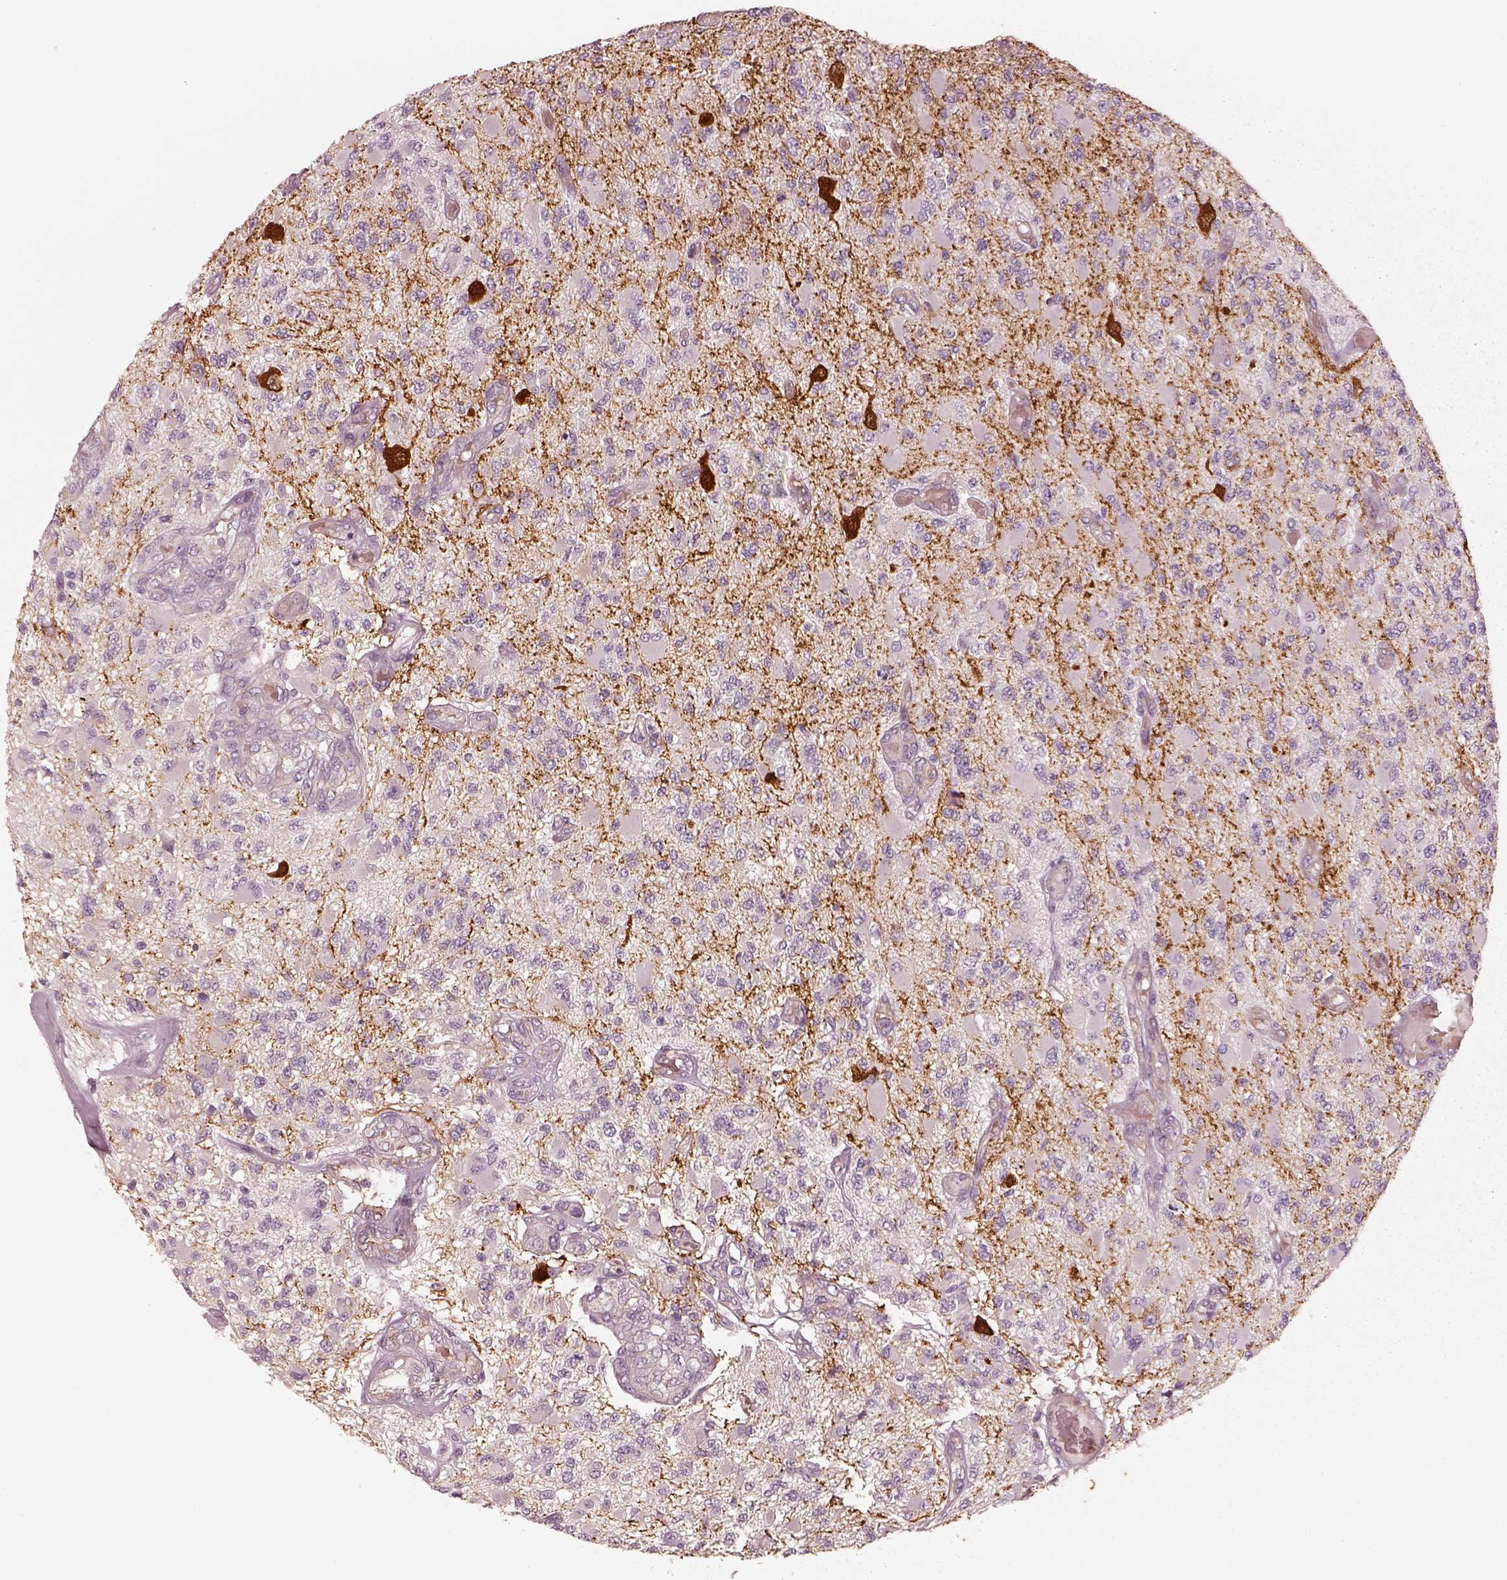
{"staining": {"intensity": "negative", "quantity": "none", "location": "none"}, "tissue": "glioma", "cell_type": "Tumor cells", "image_type": "cancer", "snomed": [{"axis": "morphology", "description": "Glioma, malignant, High grade"}, {"axis": "topography", "description": "Brain"}], "caption": "High power microscopy photomicrograph of an IHC photomicrograph of malignant glioma (high-grade), revealing no significant expression in tumor cells.", "gene": "CRYM", "patient": {"sex": "female", "age": 63}}